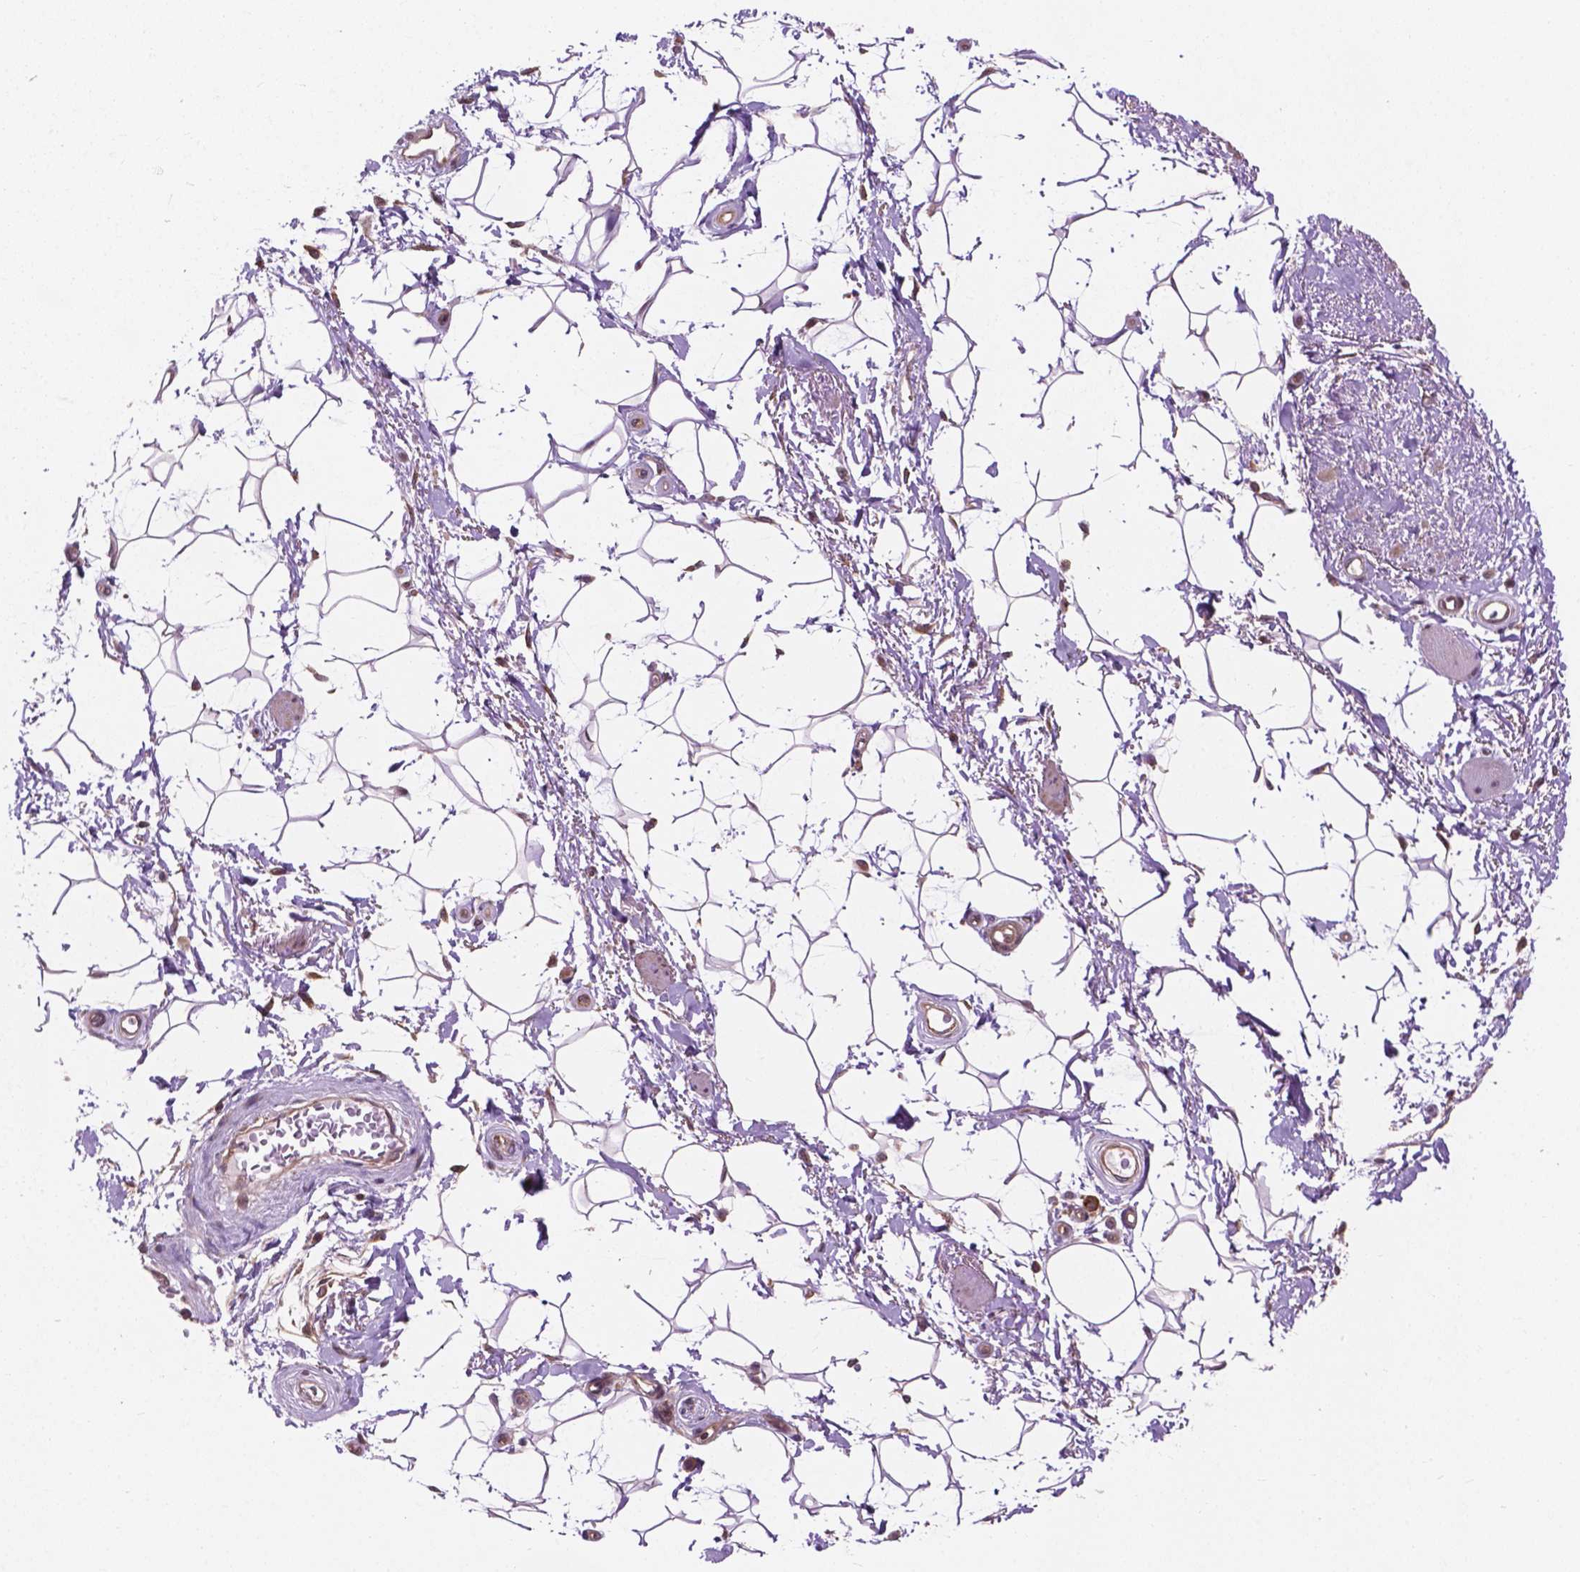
{"staining": {"intensity": "negative", "quantity": "none", "location": "none"}, "tissue": "adipose tissue", "cell_type": "Adipocytes", "image_type": "normal", "snomed": [{"axis": "morphology", "description": "Normal tissue, NOS"}, {"axis": "topography", "description": "Anal"}, {"axis": "topography", "description": "Peripheral nerve tissue"}], "caption": "Micrograph shows no protein positivity in adipocytes of normal adipose tissue.", "gene": "PPP1CB", "patient": {"sex": "male", "age": 51}}